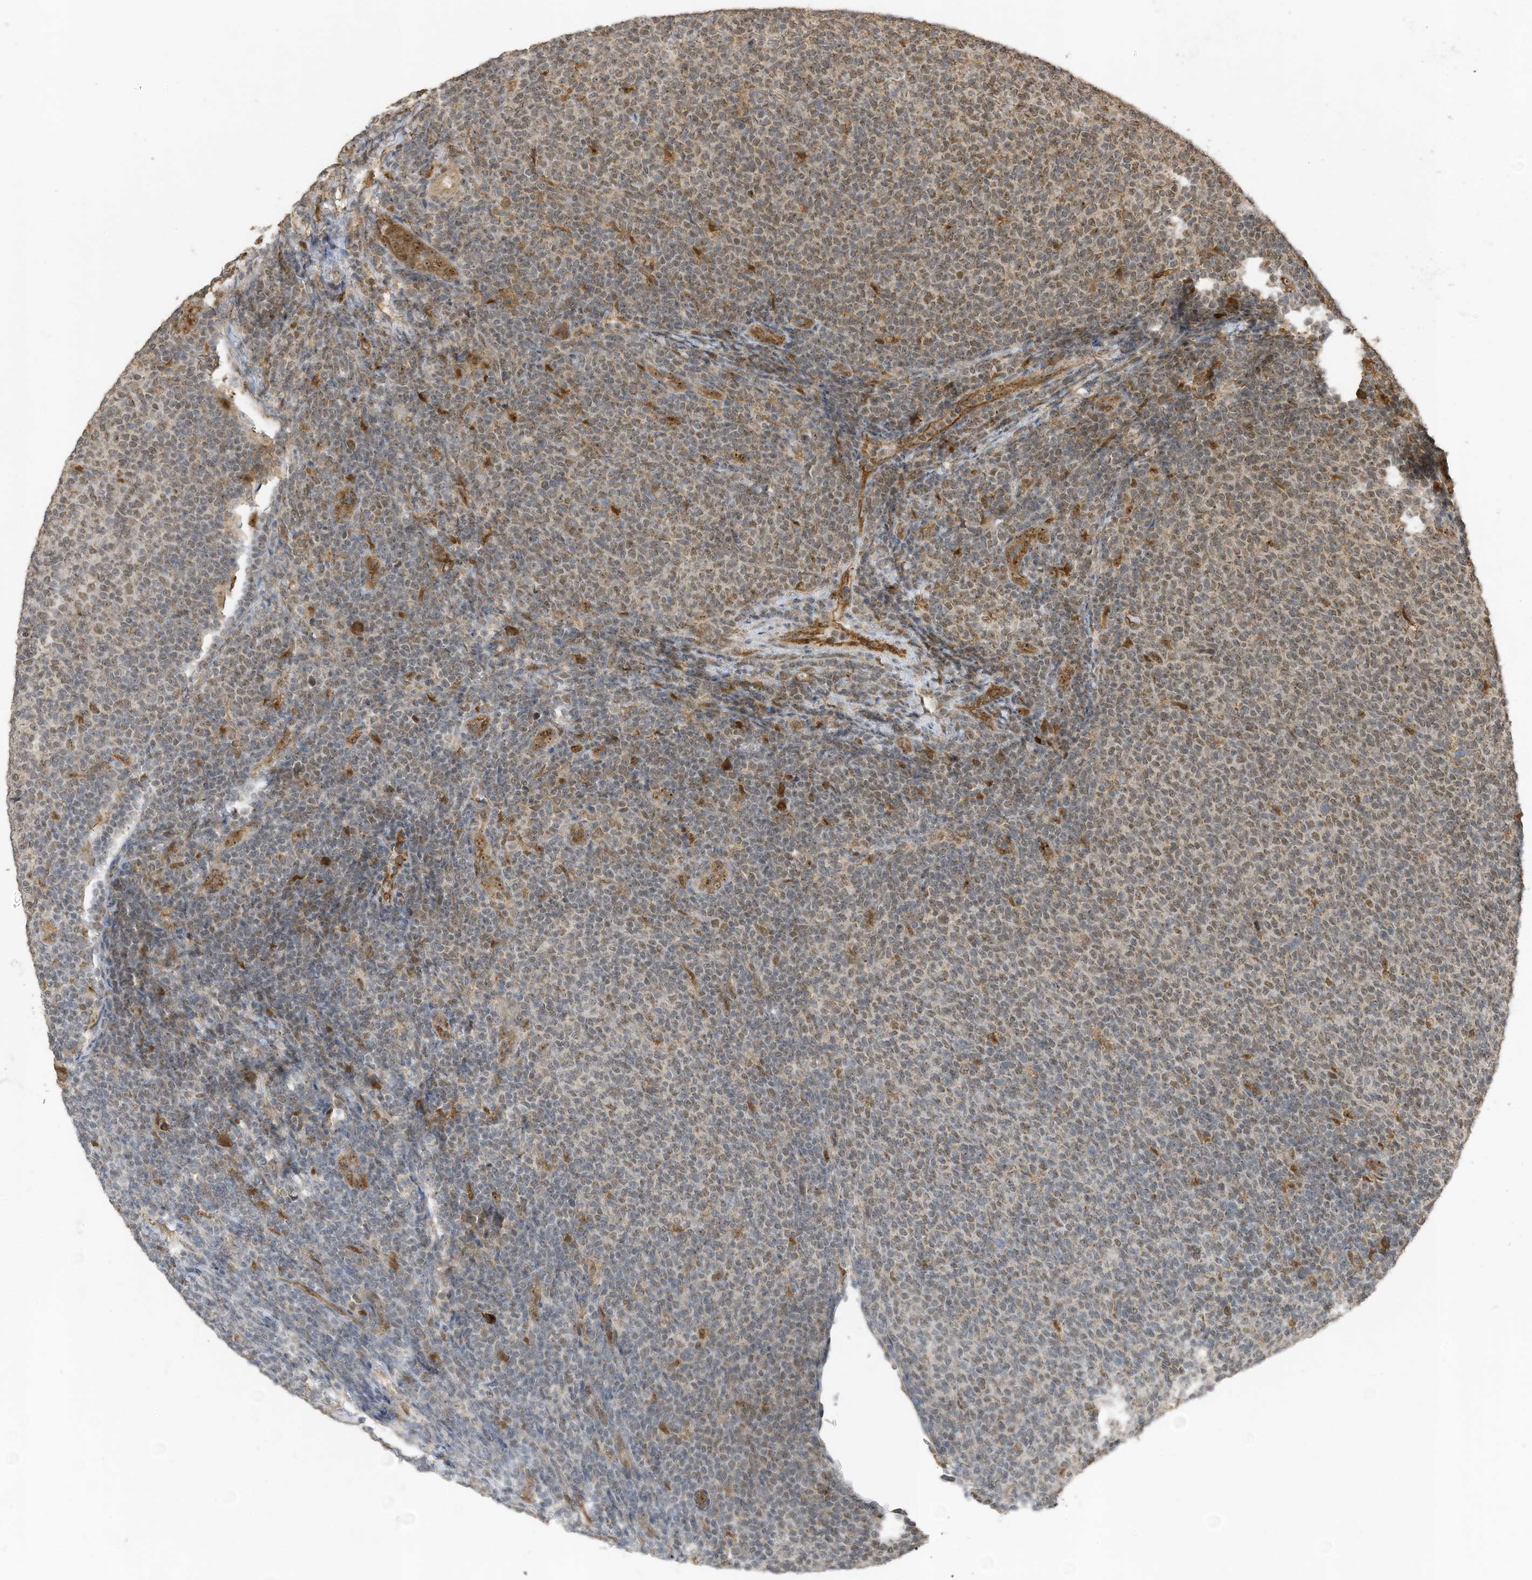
{"staining": {"intensity": "weak", "quantity": ">75%", "location": "cytoplasmic/membranous,nuclear"}, "tissue": "lymphoma", "cell_type": "Tumor cells", "image_type": "cancer", "snomed": [{"axis": "morphology", "description": "Malignant lymphoma, non-Hodgkin's type, Low grade"}, {"axis": "topography", "description": "Lymph node"}], "caption": "The photomicrograph shows staining of low-grade malignant lymphoma, non-Hodgkin's type, revealing weak cytoplasmic/membranous and nuclear protein positivity (brown color) within tumor cells.", "gene": "ERLEC1", "patient": {"sex": "male", "age": 66}}